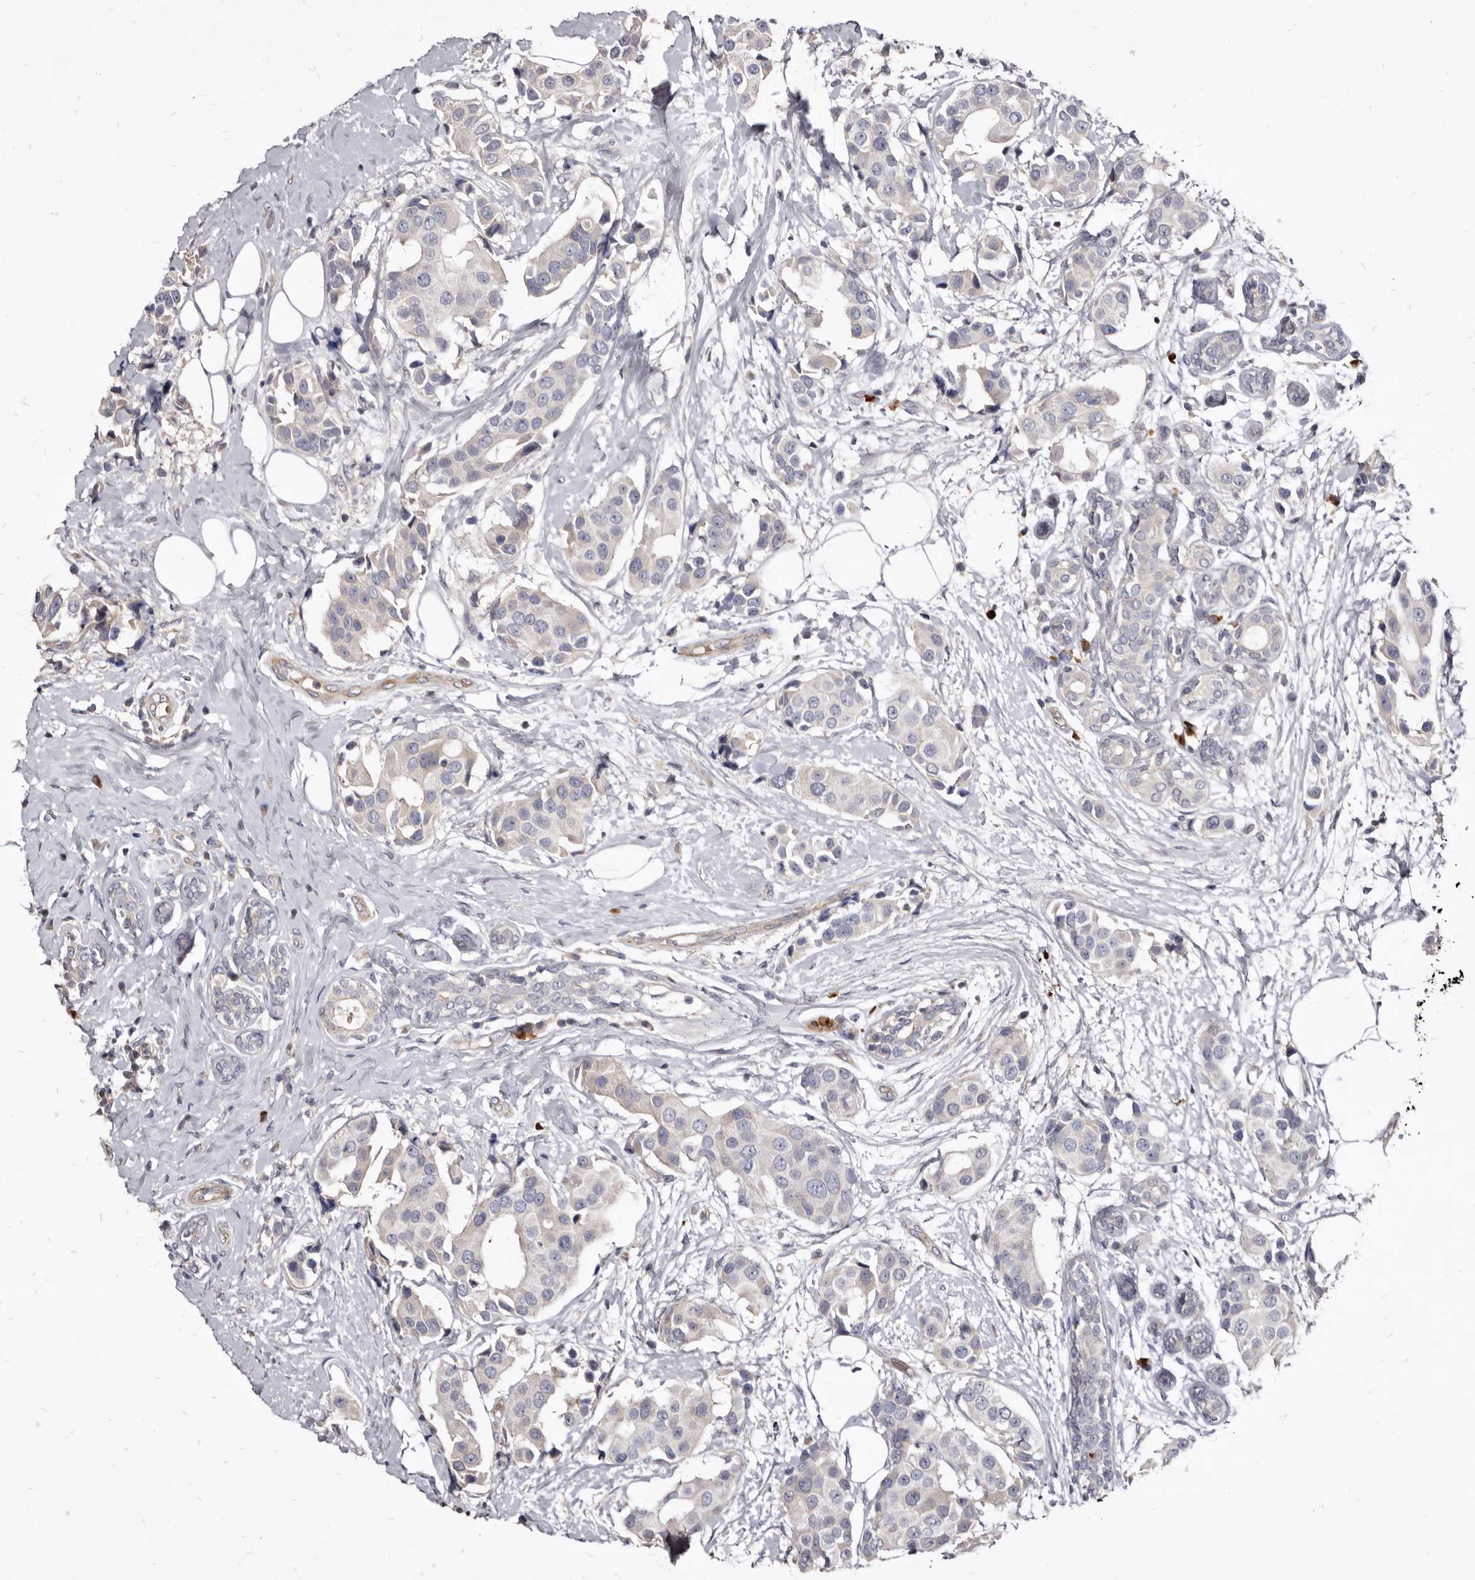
{"staining": {"intensity": "negative", "quantity": "none", "location": "none"}, "tissue": "breast cancer", "cell_type": "Tumor cells", "image_type": "cancer", "snomed": [{"axis": "morphology", "description": "Normal tissue, NOS"}, {"axis": "morphology", "description": "Duct carcinoma"}, {"axis": "topography", "description": "Breast"}], "caption": "The image shows no staining of tumor cells in breast cancer.", "gene": "FAS", "patient": {"sex": "female", "age": 39}}